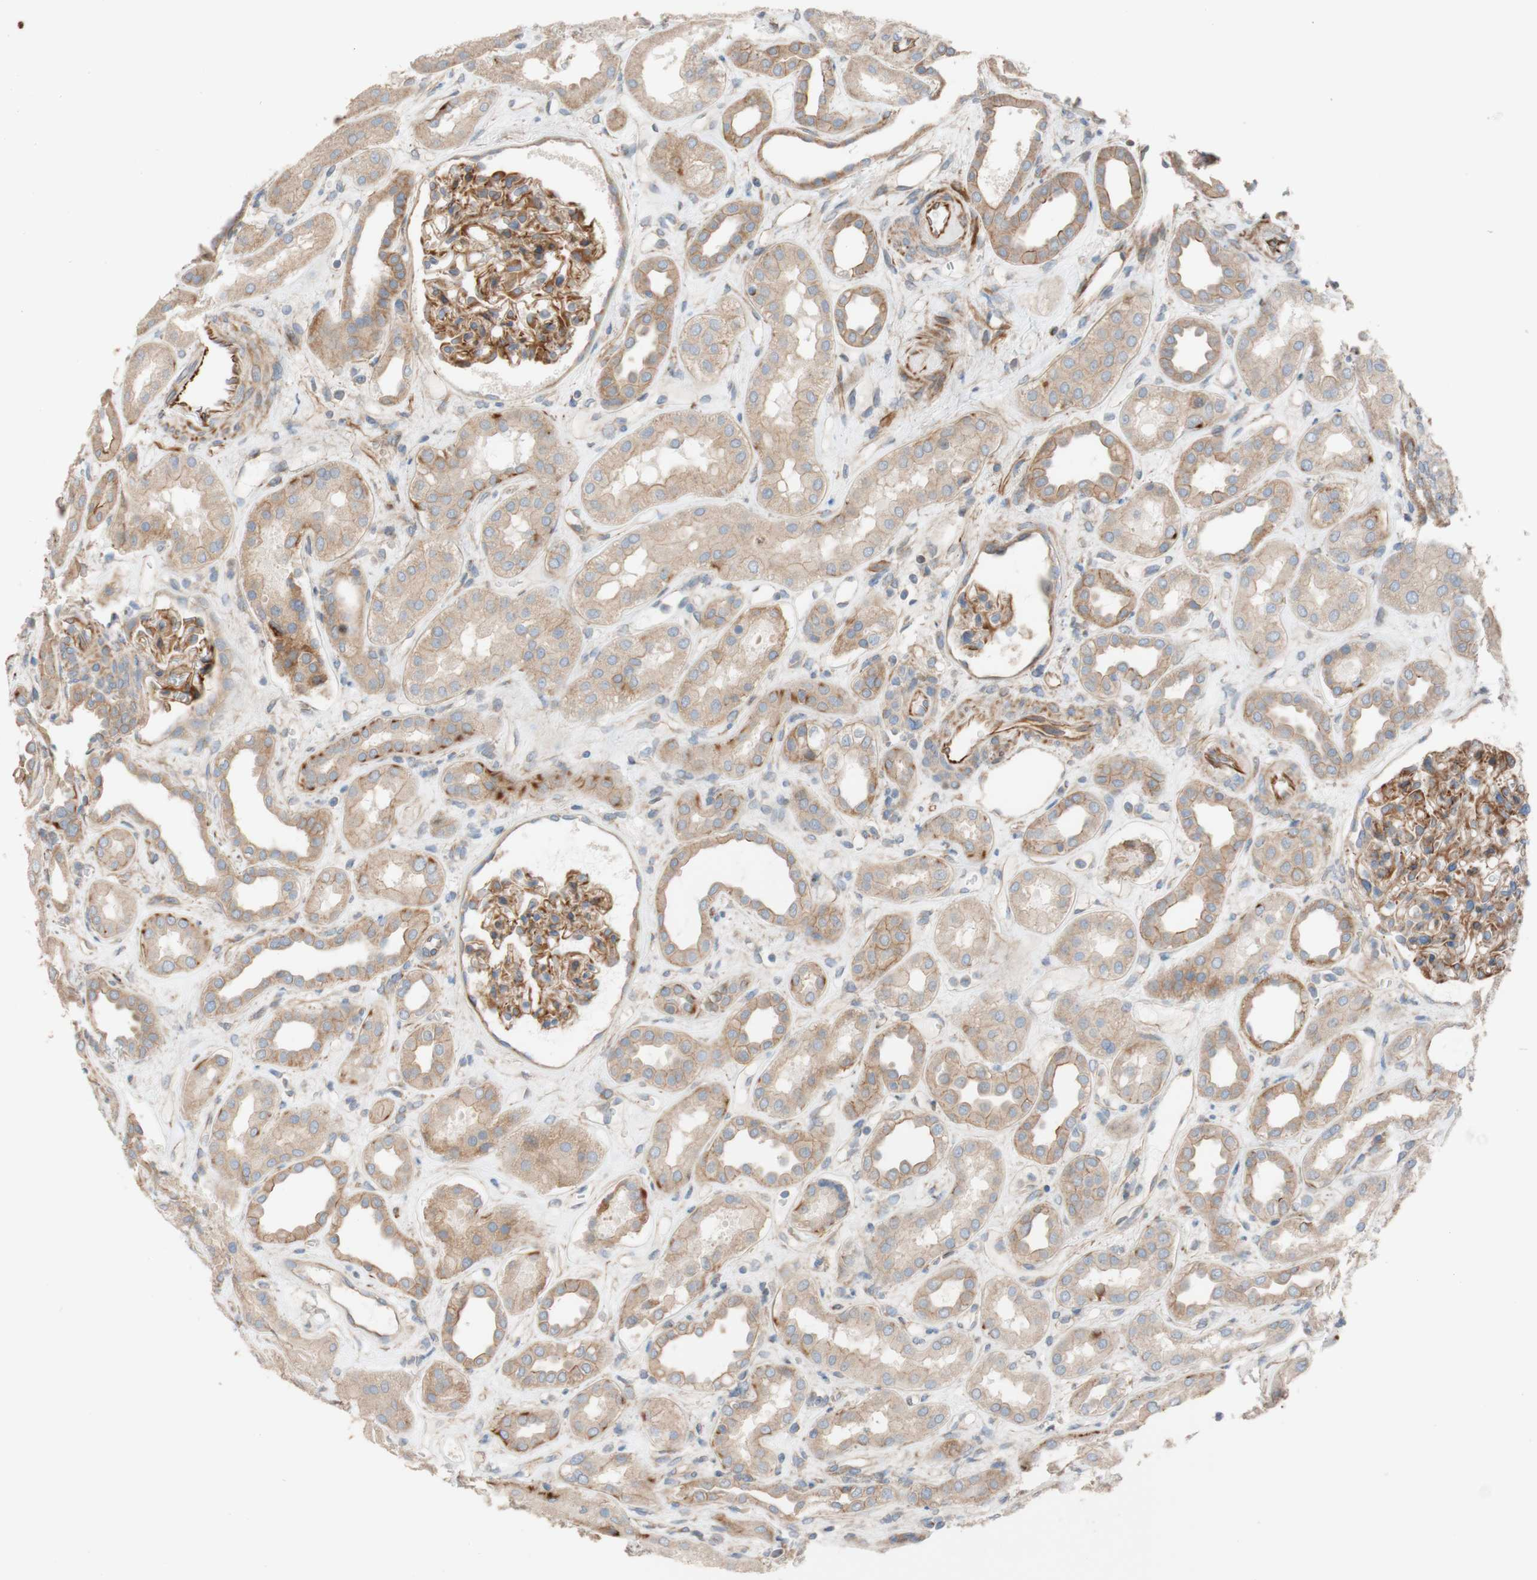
{"staining": {"intensity": "moderate", "quantity": ">75%", "location": "cytoplasmic/membranous"}, "tissue": "kidney", "cell_type": "Cells in glomeruli", "image_type": "normal", "snomed": [{"axis": "morphology", "description": "Normal tissue, NOS"}, {"axis": "topography", "description": "Kidney"}], "caption": "Protein staining exhibits moderate cytoplasmic/membranous positivity in about >75% of cells in glomeruli in unremarkable kidney.", "gene": "C1orf43", "patient": {"sex": "male", "age": 59}}